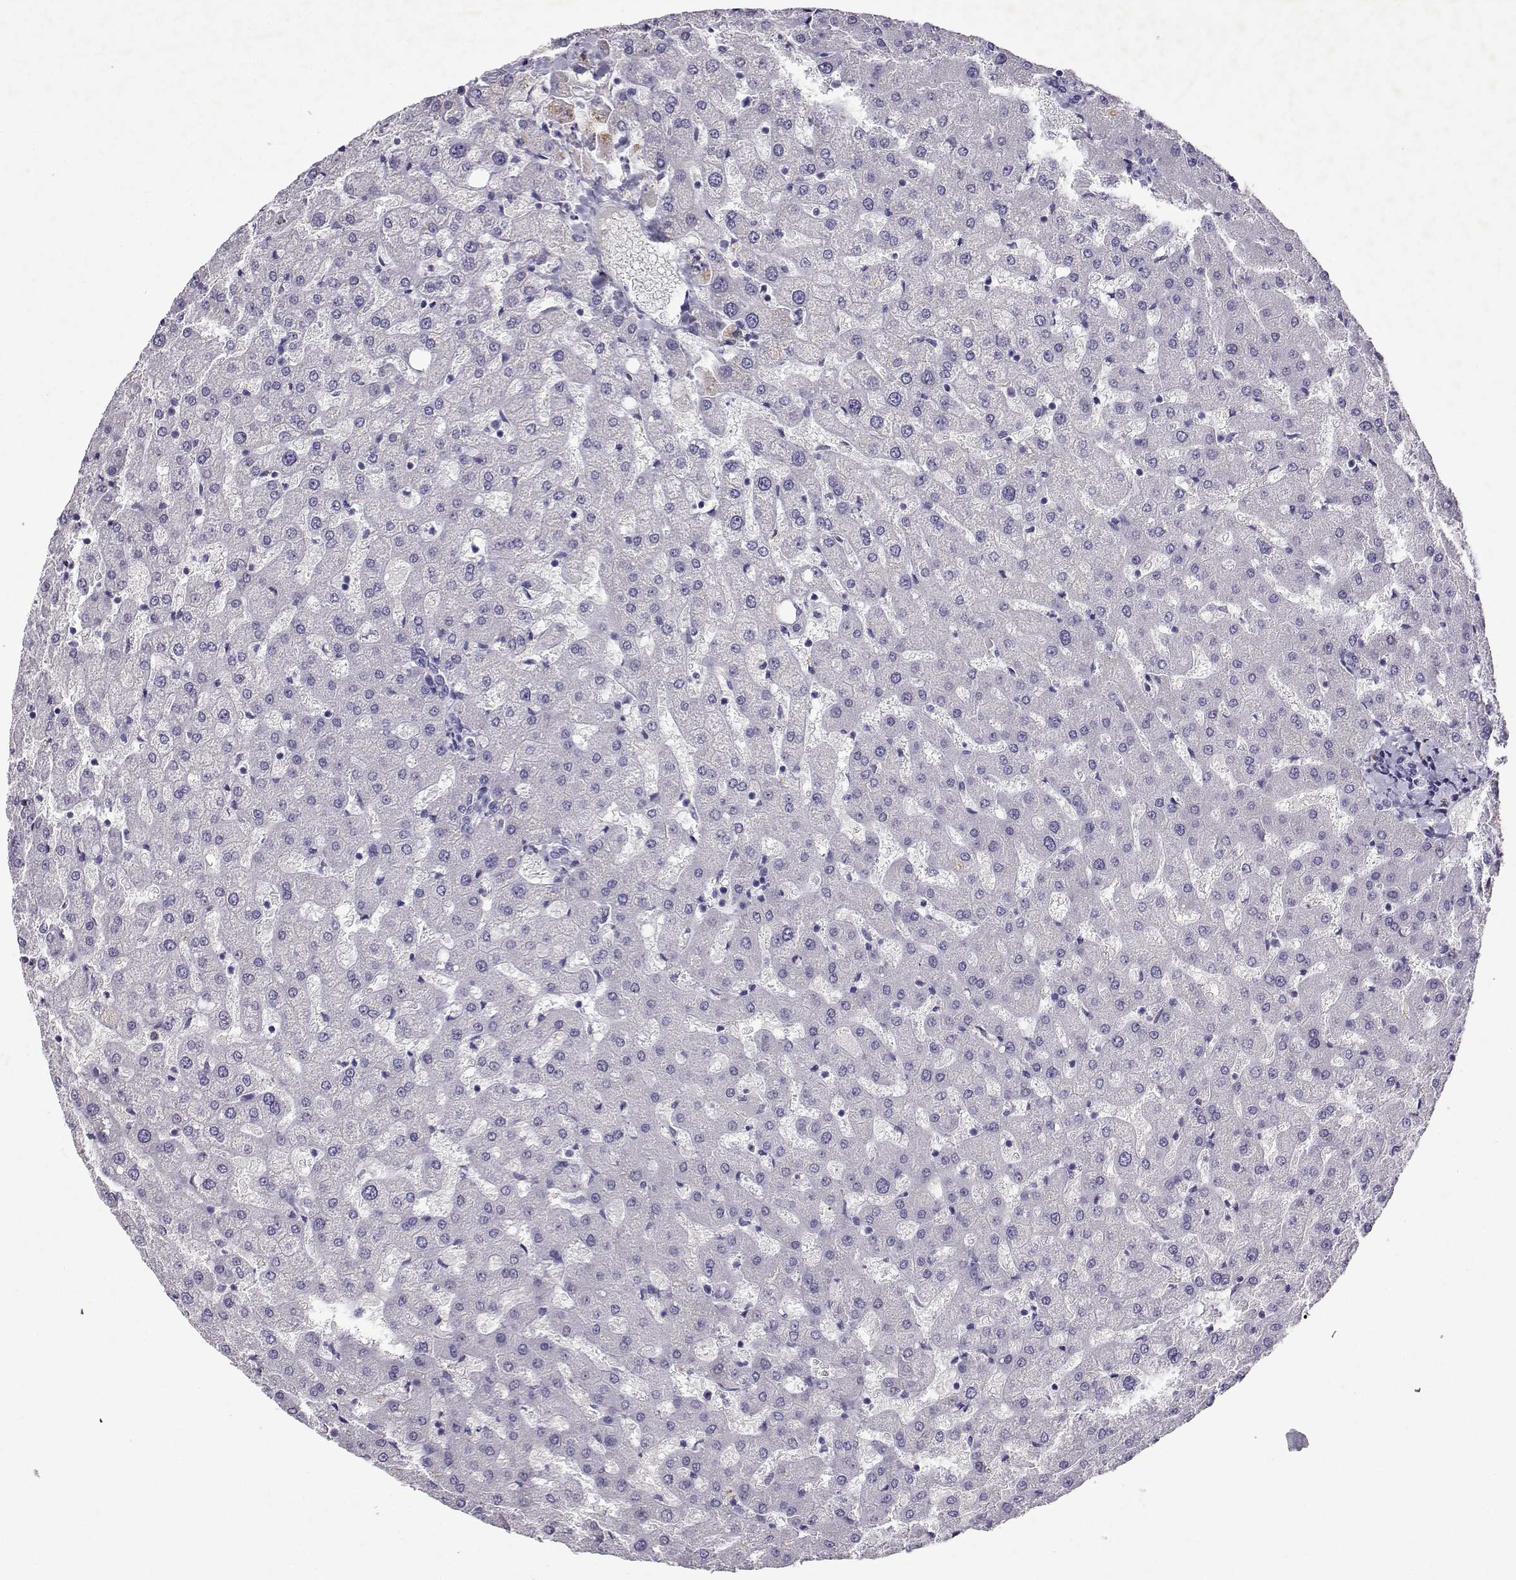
{"staining": {"intensity": "negative", "quantity": "none", "location": "none"}, "tissue": "liver", "cell_type": "Cholangiocytes", "image_type": "normal", "snomed": [{"axis": "morphology", "description": "Normal tissue, NOS"}, {"axis": "topography", "description": "Liver"}], "caption": "Immunohistochemistry histopathology image of benign liver: liver stained with DAB shows no significant protein positivity in cholangiocytes.", "gene": "GRIK4", "patient": {"sex": "female", "age": 50}}